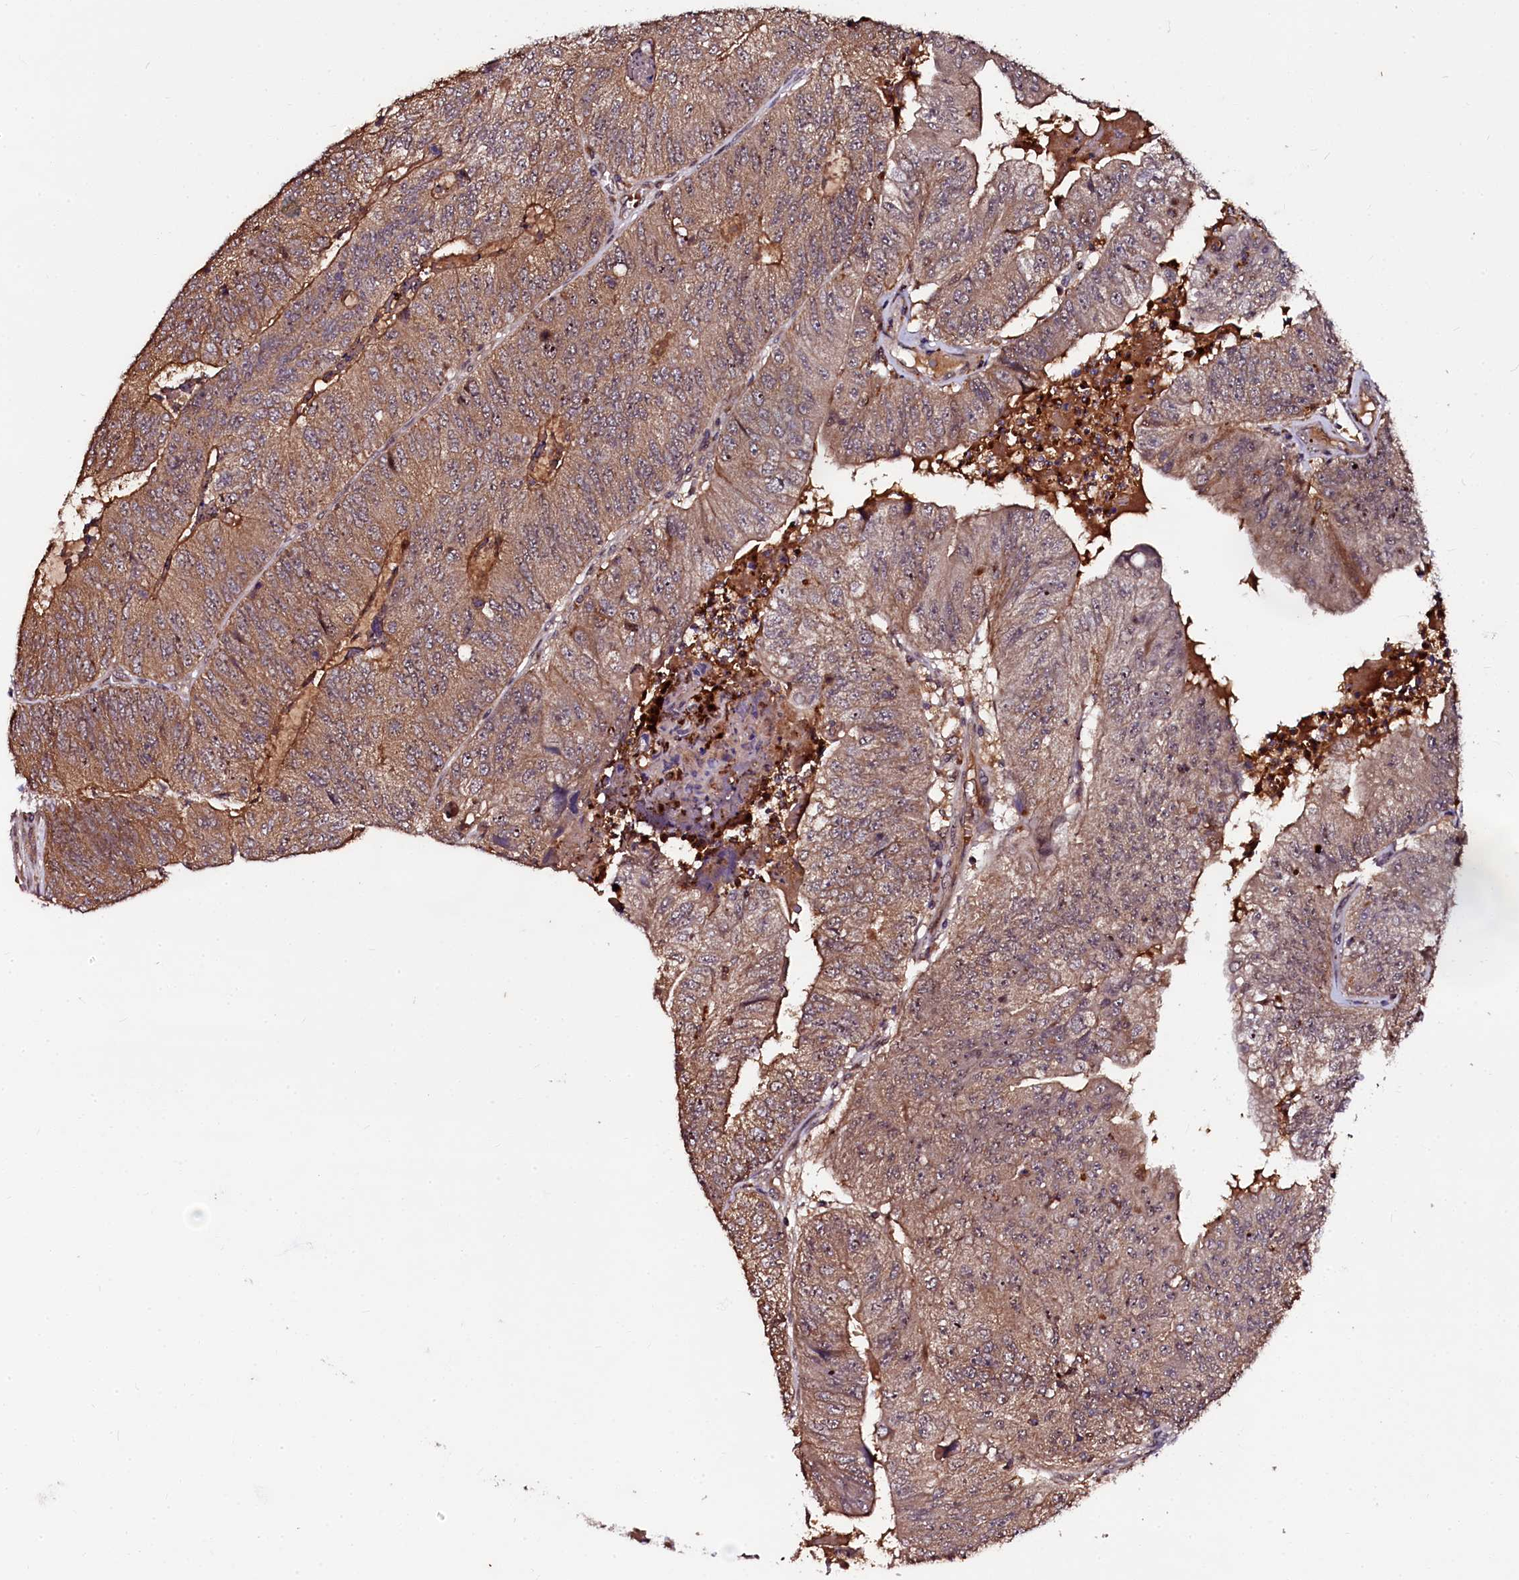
{"staining": {"intensity": "moderate", "quantity": ">75%", "location": "cytoplasmic/membranous"}, "tissue": "colorectal cancer", "cell_type": "Tumor cells", "image_type": "cancer", "snomed": [{"axis": "morphology", "description": "Adenocarcinoma, NOS"}, {"axis": "topography", "description": "Colon"}], "caption": "An IHC photomicrograph of neoplastic tissue is shown. Protein staining in brown highlights moderate cytoplasmic/membranous positivity in colorectal cancer within tumor cells.", "gene": "N4BP1", "patient": {"sex": "female", "age": 67}}